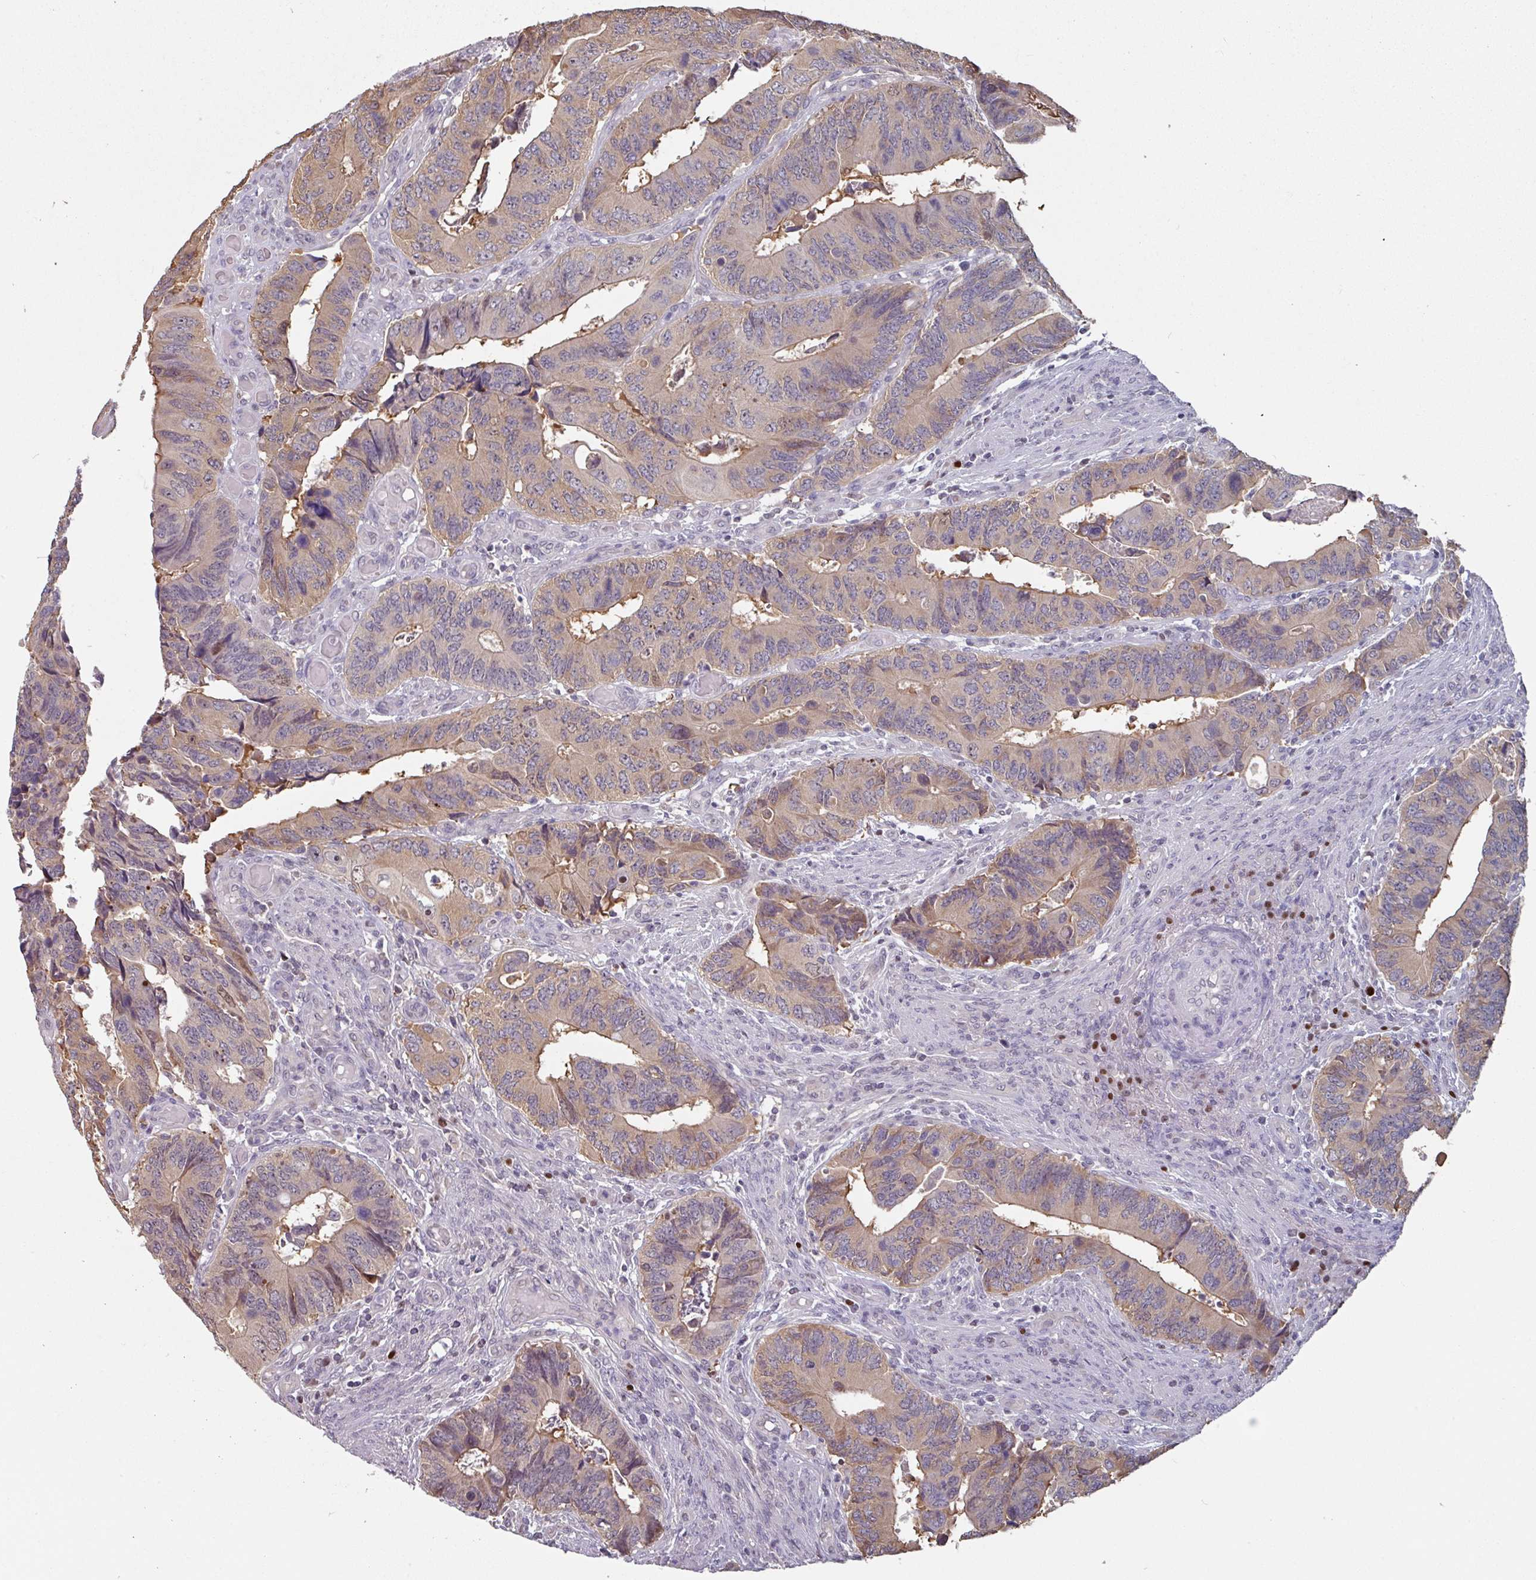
{"staining": {"intensity": "weak", "quantity": "25%-75%", "location": "cytoplasmic/membranous"}, "tissue": "colorectal cancer", "cell_type": "Tumor cells", "image_type": "cancer", "snomed": [{"axis": "morphology", "description": "Adenocarcinoma, NOS"}, {"axis": "topography", "description": "Colon"}], "caption": "Colorectal adenocarcinoma stained for a protein demonstrates weak cytoplasmic/membranous positivity in tumor cells.", "gene": "ZBTB6", "patient": {"sex": "male", "age": 87}}